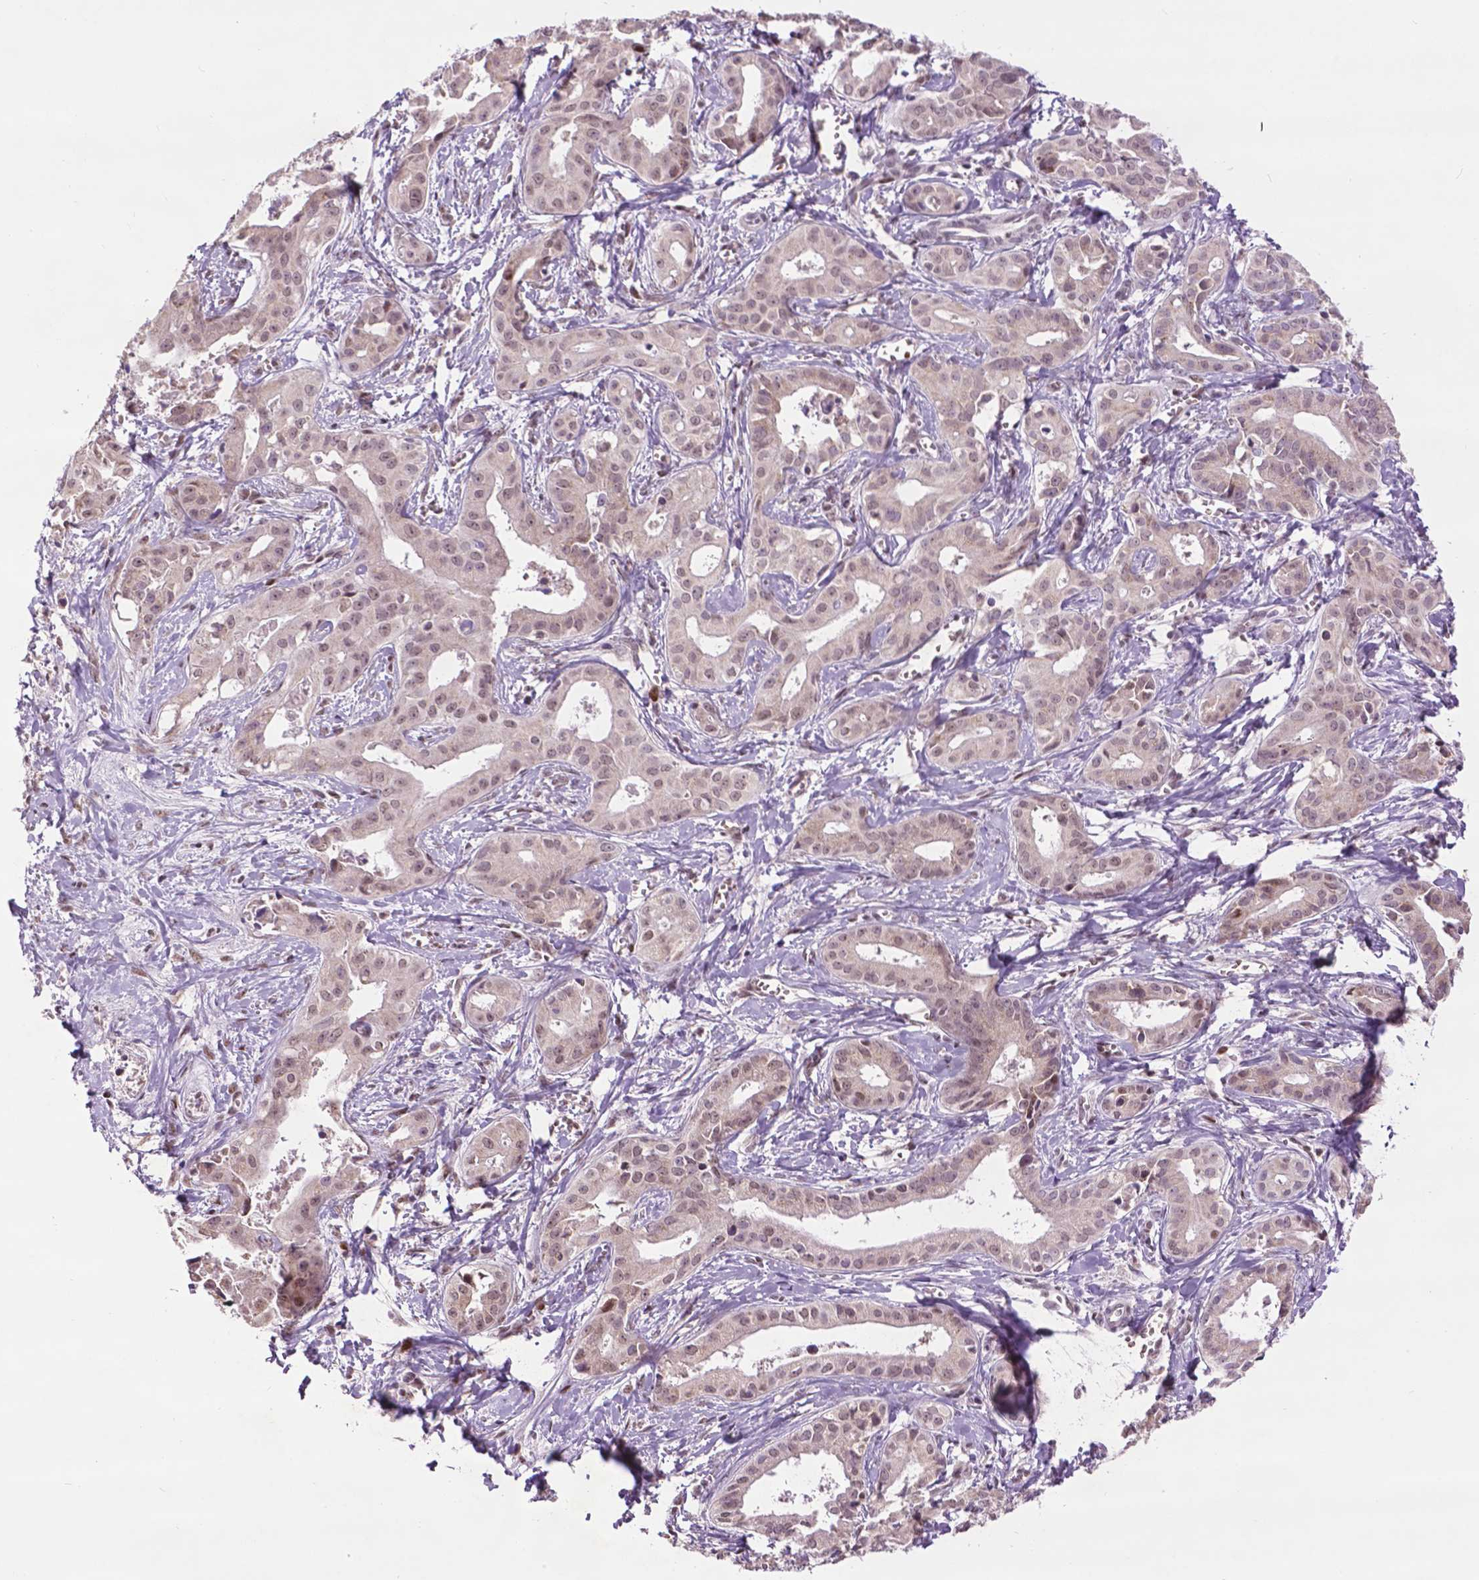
{"staining": {"intensity": "weak", "quantity": "25%-75%", "location": "nuclear"}, "tissue": "liver cancer", "cell_type": "Tumor cells", "image_type": "cancer", "snomed": [{"axis": "morphology", "description": "Cholangiocarcinoma"}, {"axis": "topography", "description": "Liver"}], "caption": "Tumor cells demonstrate low levels of weak nuclear positivity in about 25%-75% of cells in human cholangiocarcinoma (liver).", "gene": "ZNF41", "patient": {"sex": "female", "age": 65}}